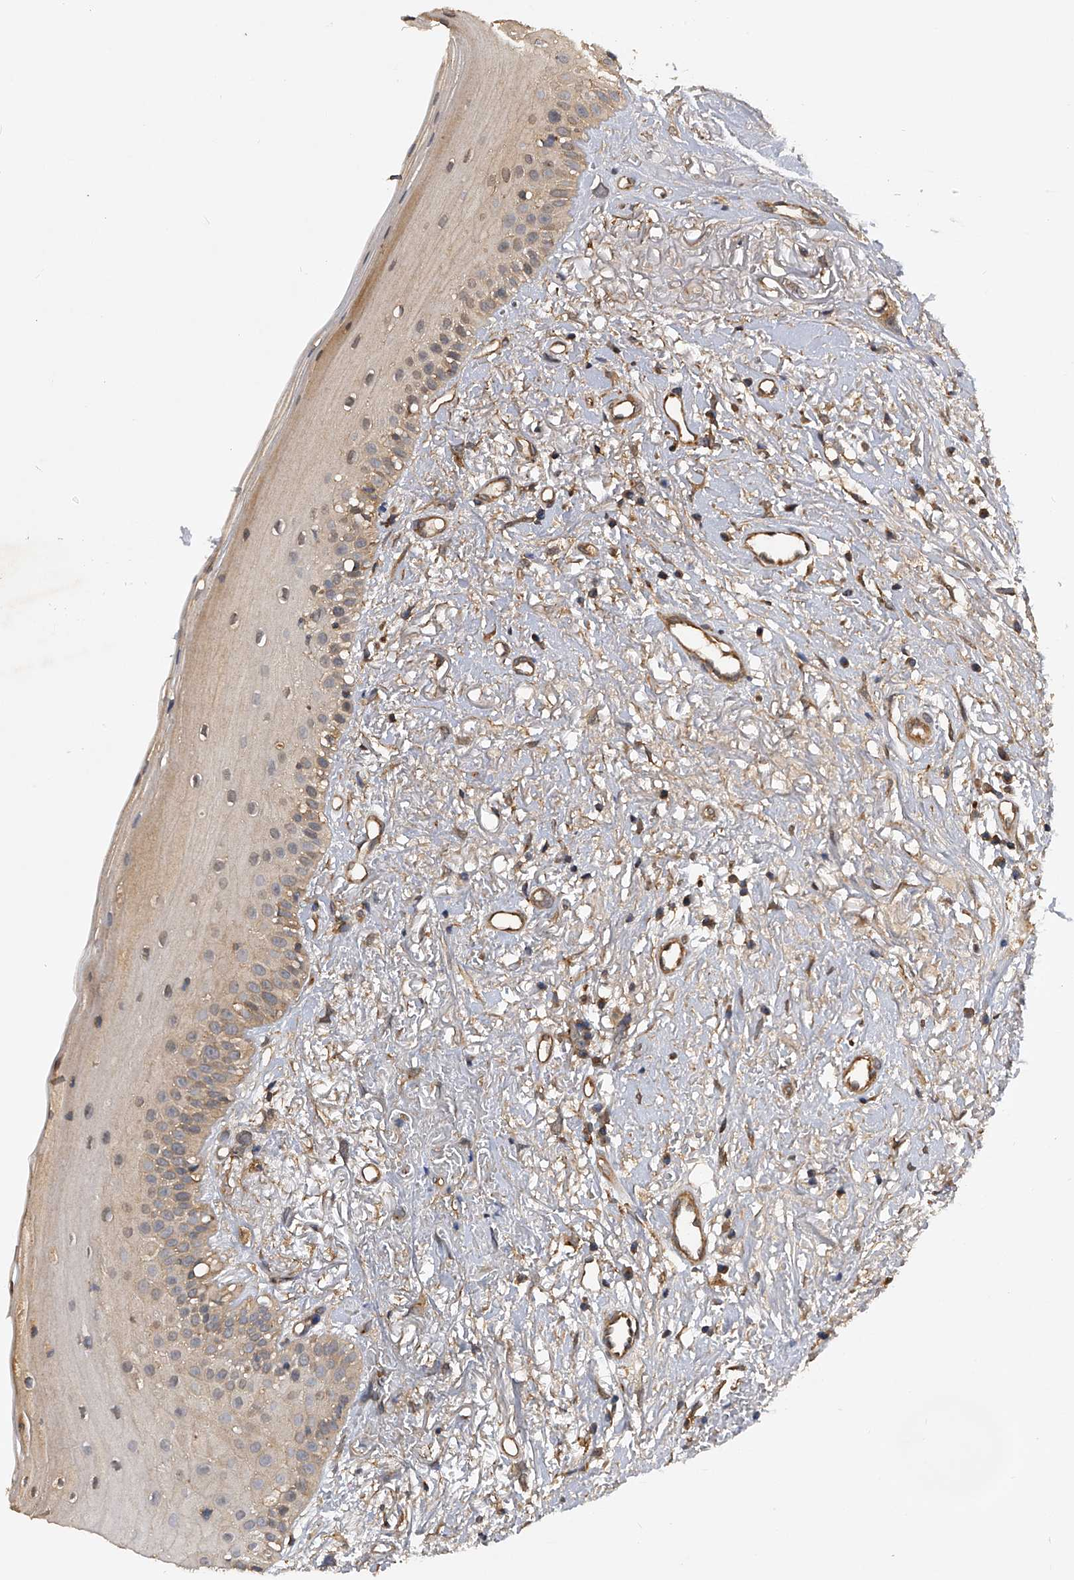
{"staining": {"intensity": "moderate", "quantity": "25%-75%", "location": "cytoplasmic/membranous"}, "tissue": "oral mucosa", "cell_type": "Squamous epithelial cells", "image_type": "normal", "snomed": [{"axis": "morphology", "description": "Normal tissue, NOS"}, {"axis": "topography", "description": "Oral tissue"}], "caption": "Moderate cytoplasmic/membranous staining is appreciated in about 25%-75% of squamous epithelial cells in benign oral mucosa. (DAB (3,3'-diaminobenzidine) IHC with brightfield microscopy, high magnification).", "gene": "PTPRA", "patient": {"sex": "female", "age": 63}}